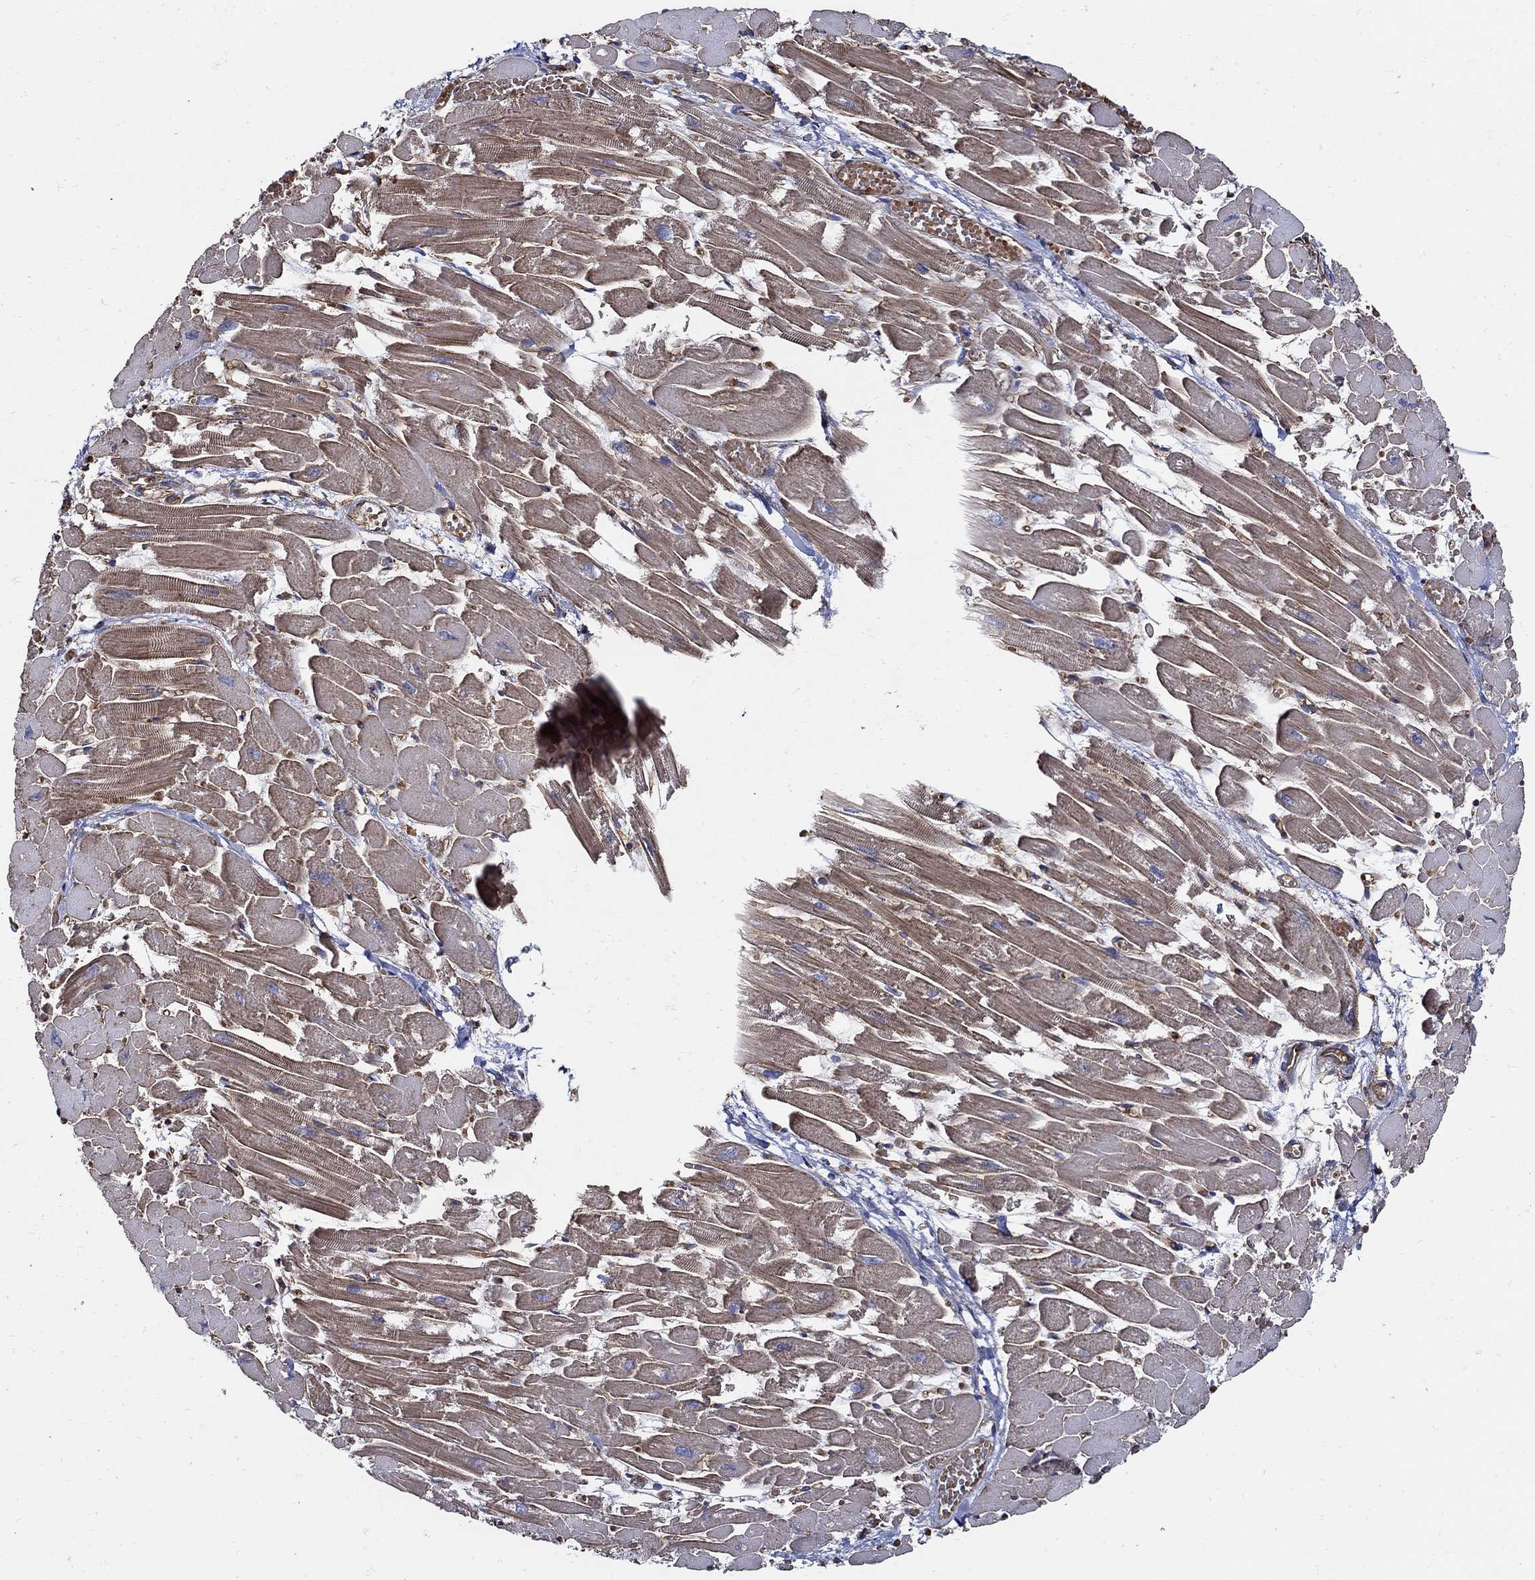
{"staining": {"intensity": "moderate", "quantity": ">75%", "location": "cytoplasmic/membranous"}, "tissue": "heart muscle", "cell_type": "Cardiomyocytes", "image_type": "normal", "snomed": [{"axis": "morphology", "description": "Normal tissue, NOS"}, {"axis": "topography", "description": "Heart"}], "caption": "Protein expression analysis of normal heart muscle exhibits moderate cytoplasmic/membranous staining in approximately >75% of cardiomyocytes. The protein of interest is stained brown, and the nuclei are stained in blue (DAB IHC with brightfield microscopy, high magnification).", "gene": "APBB3", "patient": {"sex": "female", "age": 52}}